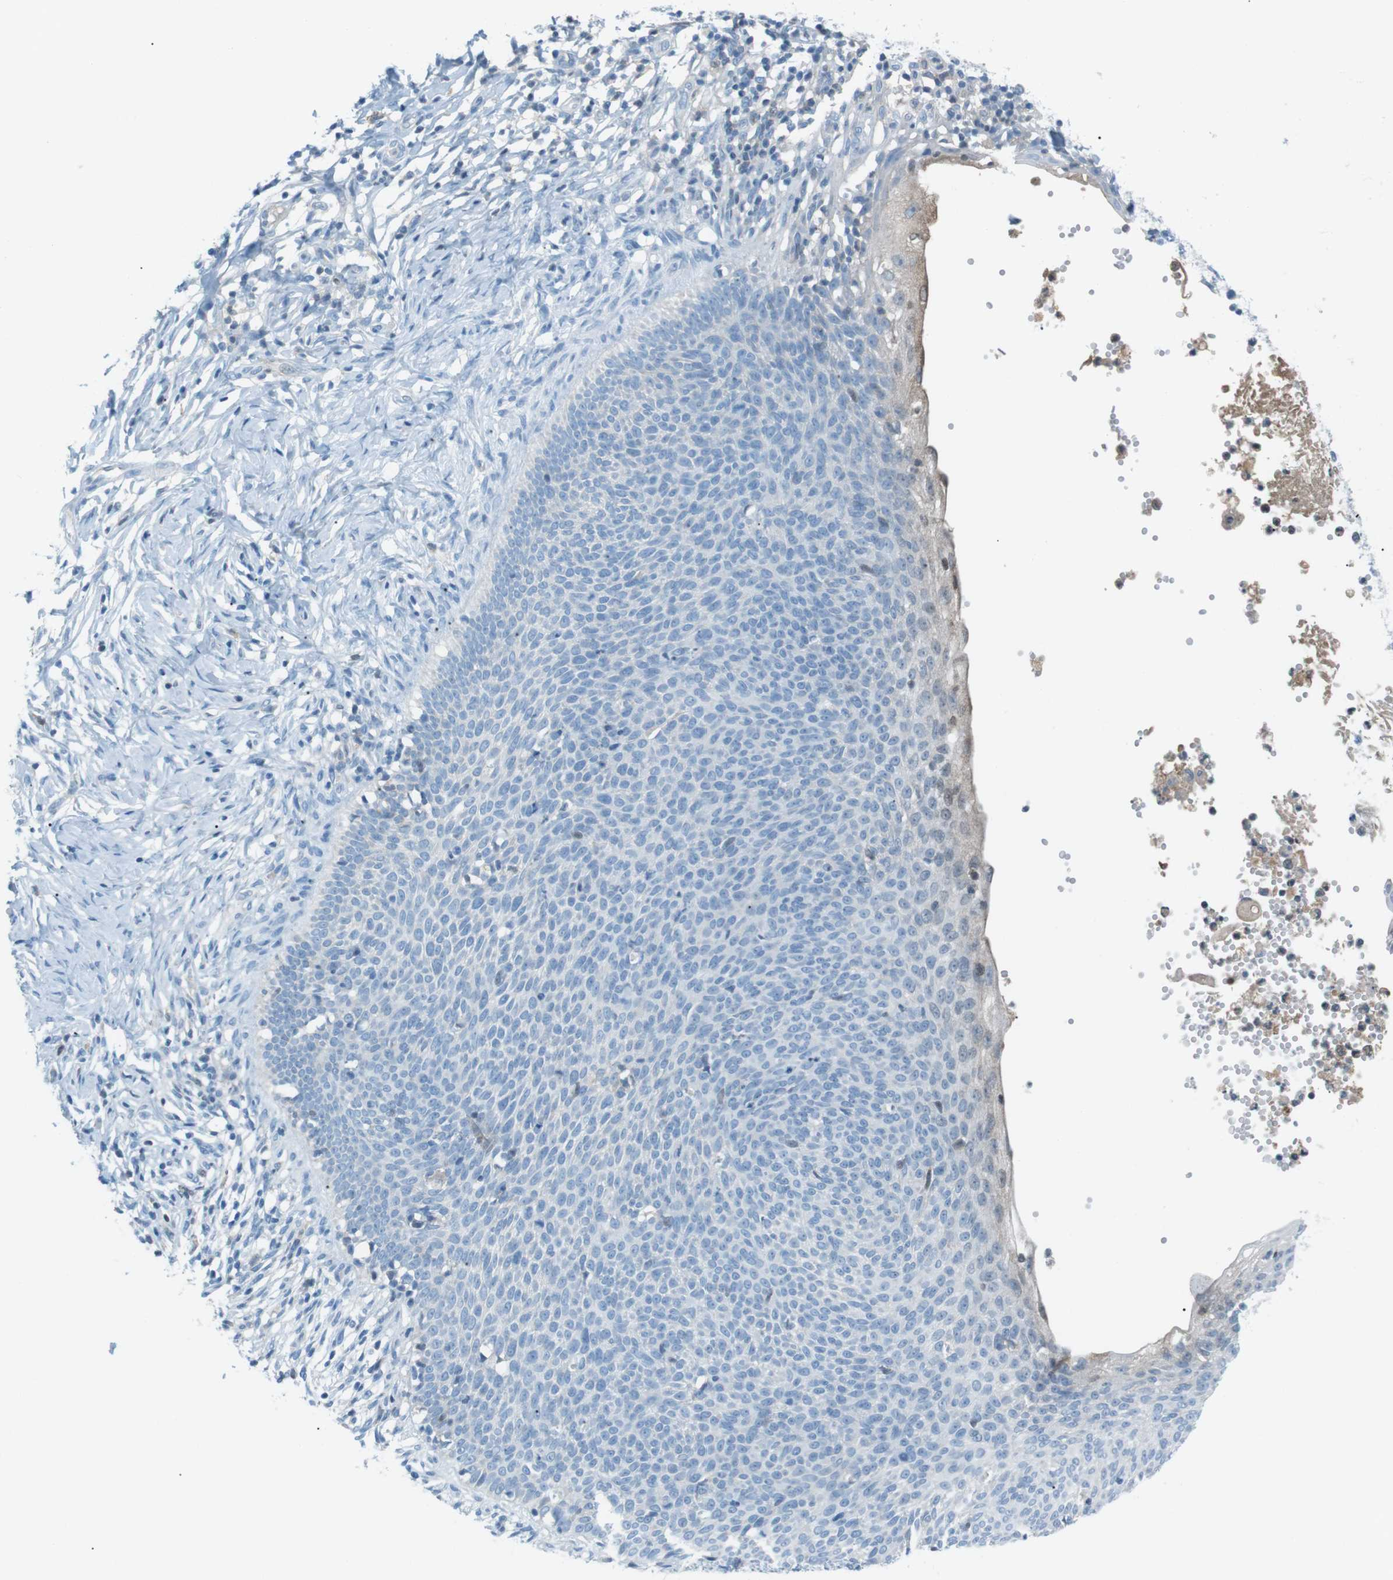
{"staining": {"intensity": "negative", "quantity": "none", "location": "none"}, "tissue": "skin cancer", "cell_type": "Tumor cells", "image_type": "cancer", "snomed": [{"axis": "morphology", "description": "Normal tissue, NOS"}, {"axis": "morphology", "description": "Basal cell carcinoma"}, {"axis": "topography", "description": "Skin"}], "caption": "A histopathology image of human basal cell carcinoma (skin) is negative for staining in tumor cells.", "gene": "AZGP1", "patient": {"sex": "male", "age": 87}}